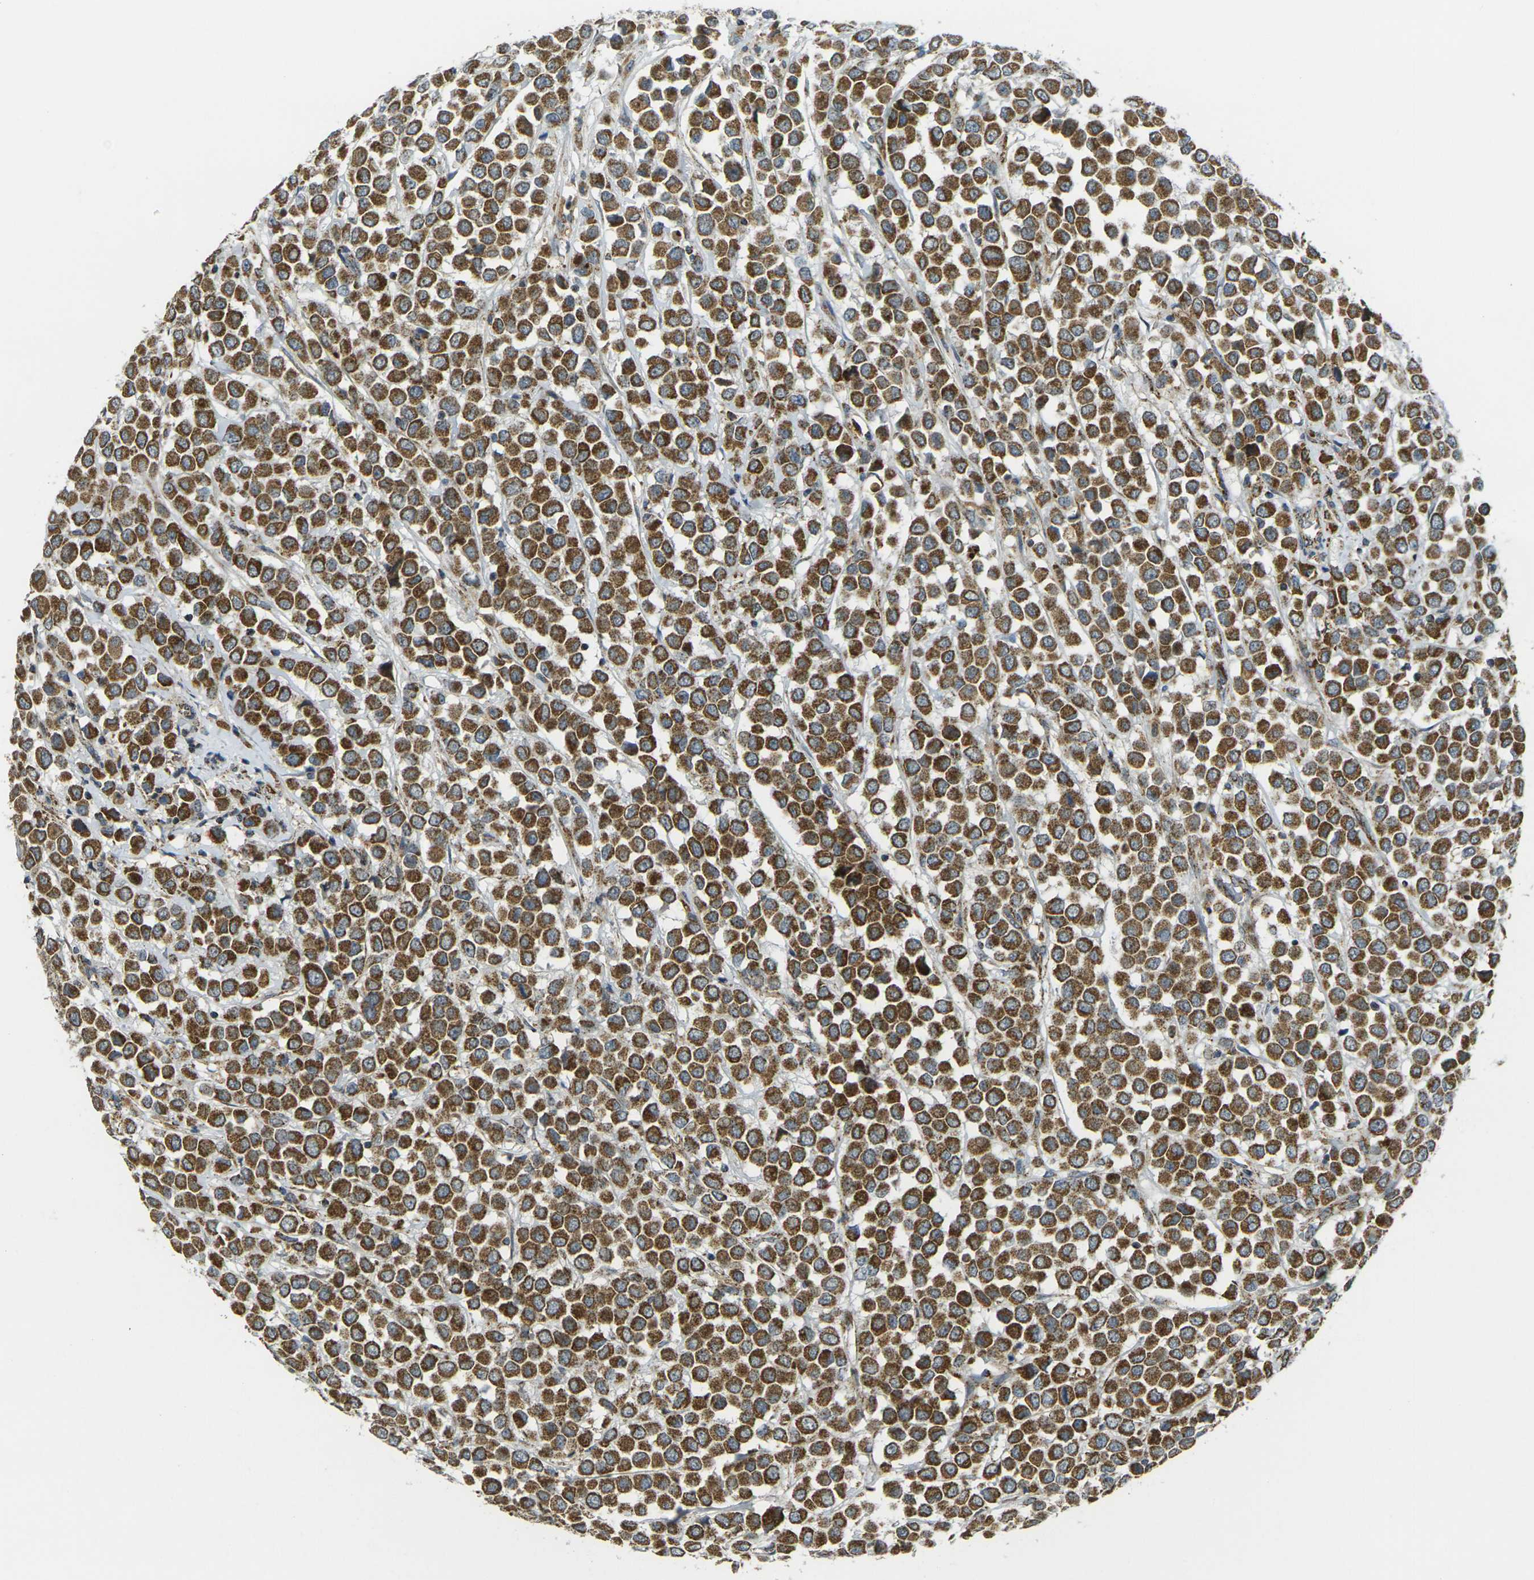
{"staining": {"intensity": "strong", "quantity": ">75%", "location": "cytoplasmic/membranous"}, "tissue": "breast cancer", "cell_type": "Tumor cells", "image_type": "cancer", "snomed": [{"axis": "morphology", "description": "Duct carcinoma"}, {"axis": "topography", "description": "Breast"}], "caption": "The histopathology image shows staining of invasive ductal carcinoma (breast), revealing strong cytoplasmic/membranous protein expression (brown color) within tumor cells. The staining was performed using DAB, with brown indicating positive protein expression. Nuclei are stained blue with hematoxylin.", "gene": "IGF1R", "patient": {"sex": "female", "age": 61}}